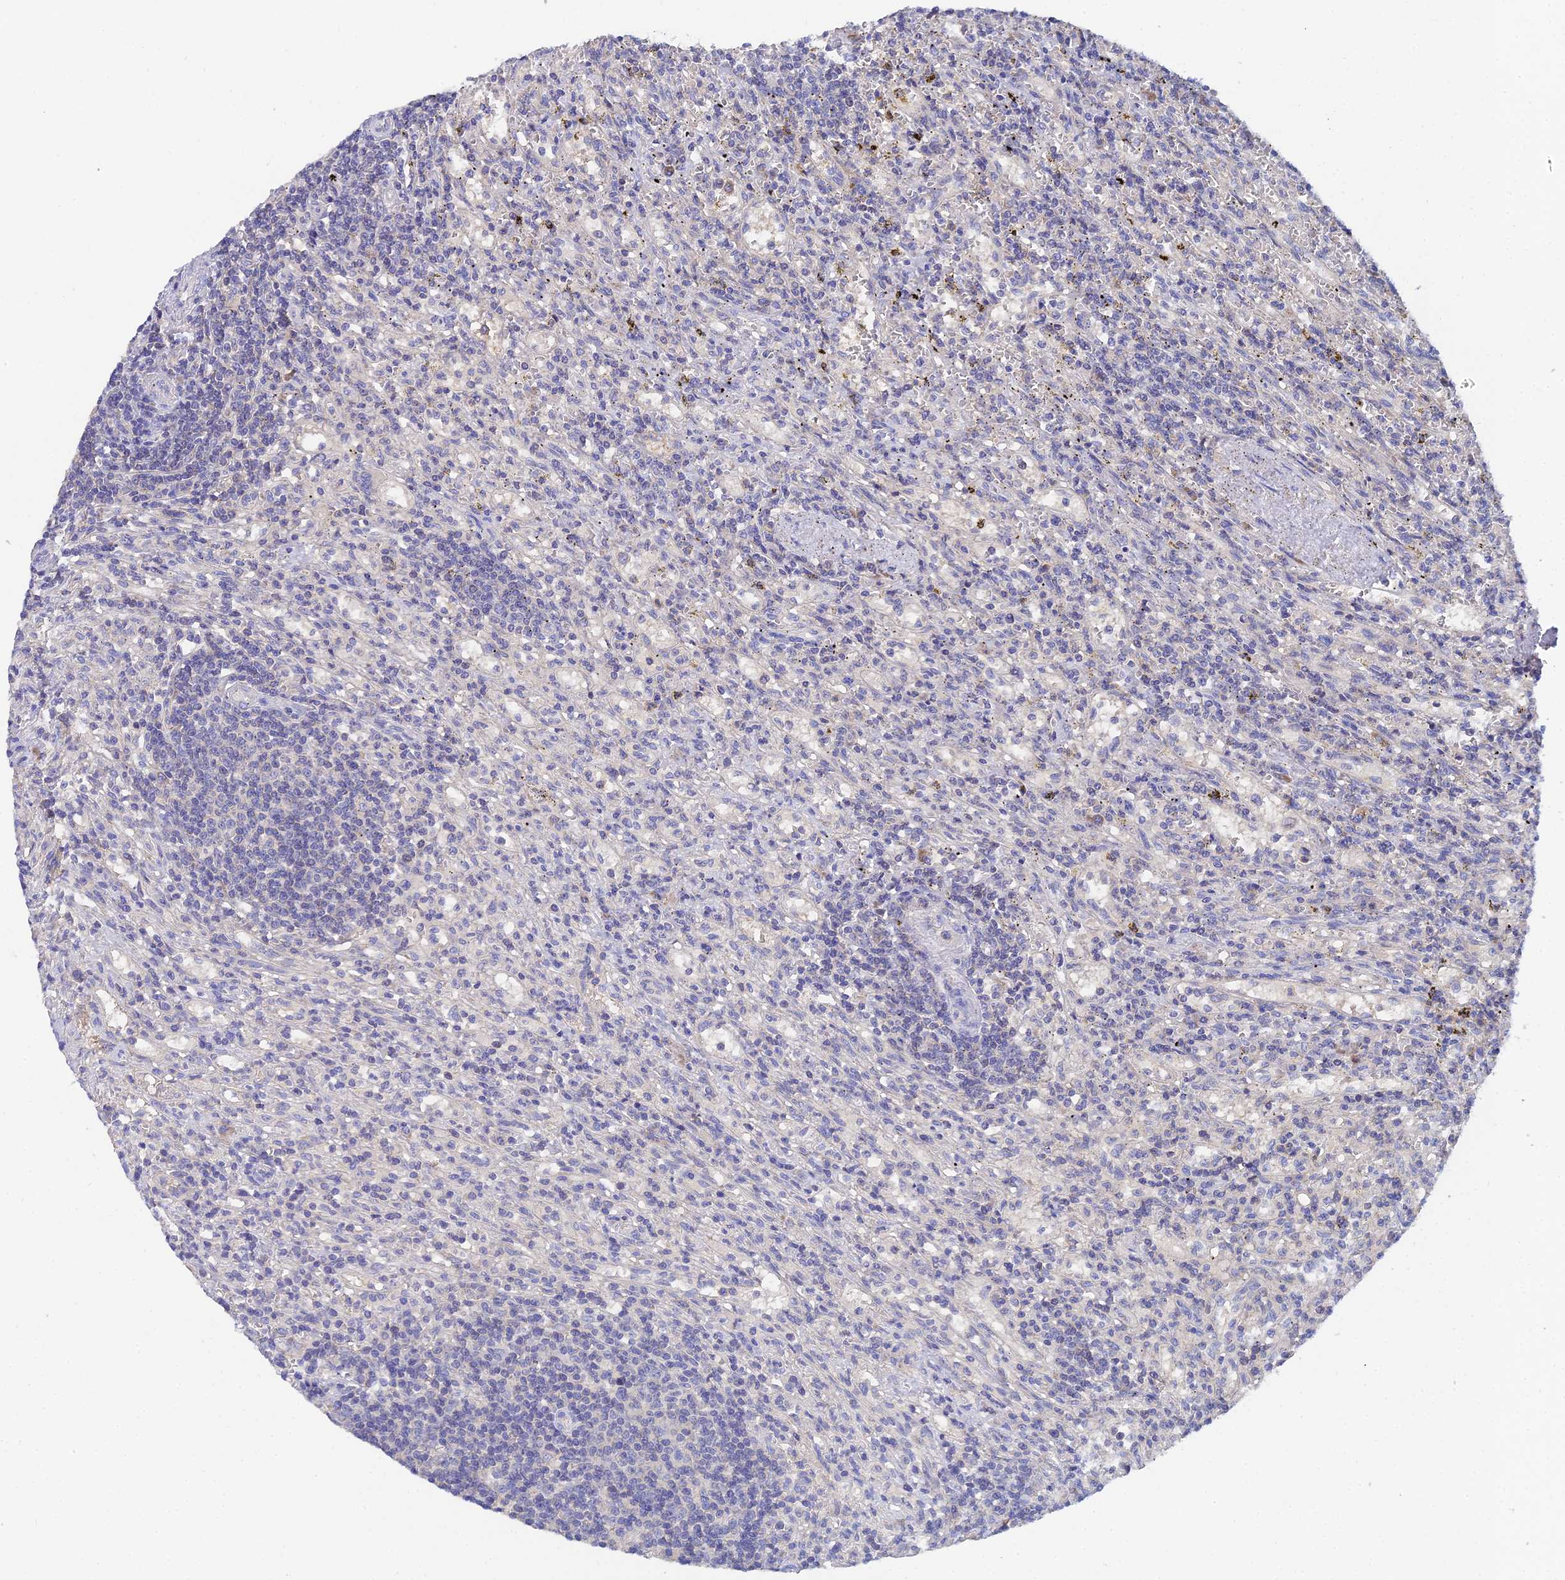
{"staining": {"intensity": "negative", "quantity": "none", "location": "none"}, "tissue": "lymphoma", "cell_type": "Tumor cells", "image_type": "cancer", "snomed": [{"axis": "morphology", "description": "Malignant lymphoma, non-Hodgkin's type, Low grade"}, {"axis": "topography", "description": "Spleen"}], "caption": "IHC histopathology image of neoplastic tissue: human malignant lymphoma, non-Hodgkin's type (low-grade) stained with DAB (3,3'-diaminobenzidine) exhibits no significant protein expression in tumor cells.", "gene": "UBE2L3", "patient": {"sex": "male", "age": 76}}